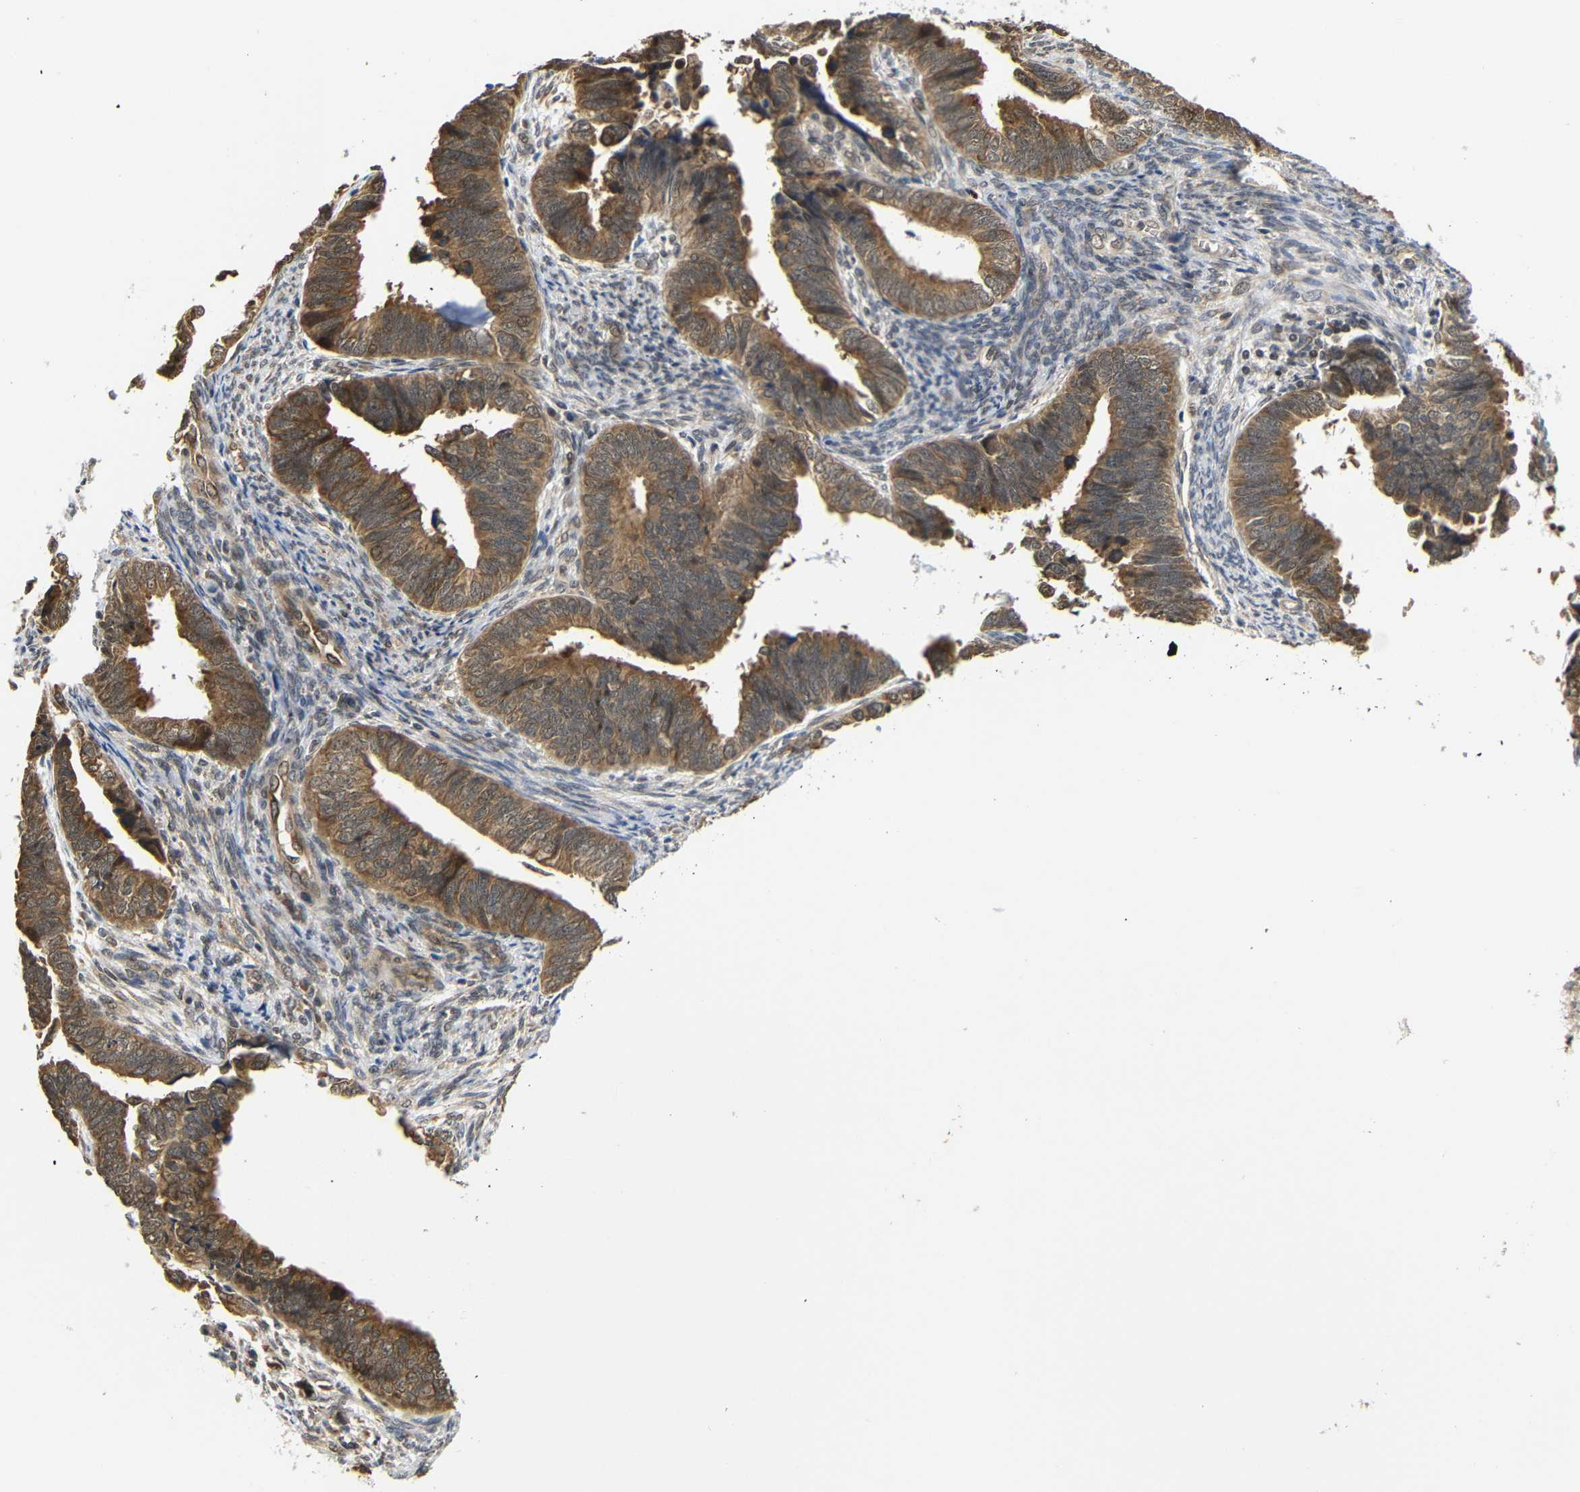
{"staining": {"intensity": "moderate", "quantity": ">75%", "location": "cytoplasmic/membranous"}, "tissue": "endometrial cancer", "cell_type": "Tumor cells", "image_type": "cancer", "snomed": [{"axis": "morphology", "description": "Adenocarcinoma, NOS"}, {"axis": "topography", "description": "Endometrium"}], "caption": "Immunohistochemical staining of endometrial adenocarcinoma displays medium levels of moderate cytoplasmic/membranous expression in about >75% of tumor cells. (IHC, brightfield microscopy, high magnification).", "gene": "GJA5", "patient": {"sex": "female", "age": 75}}